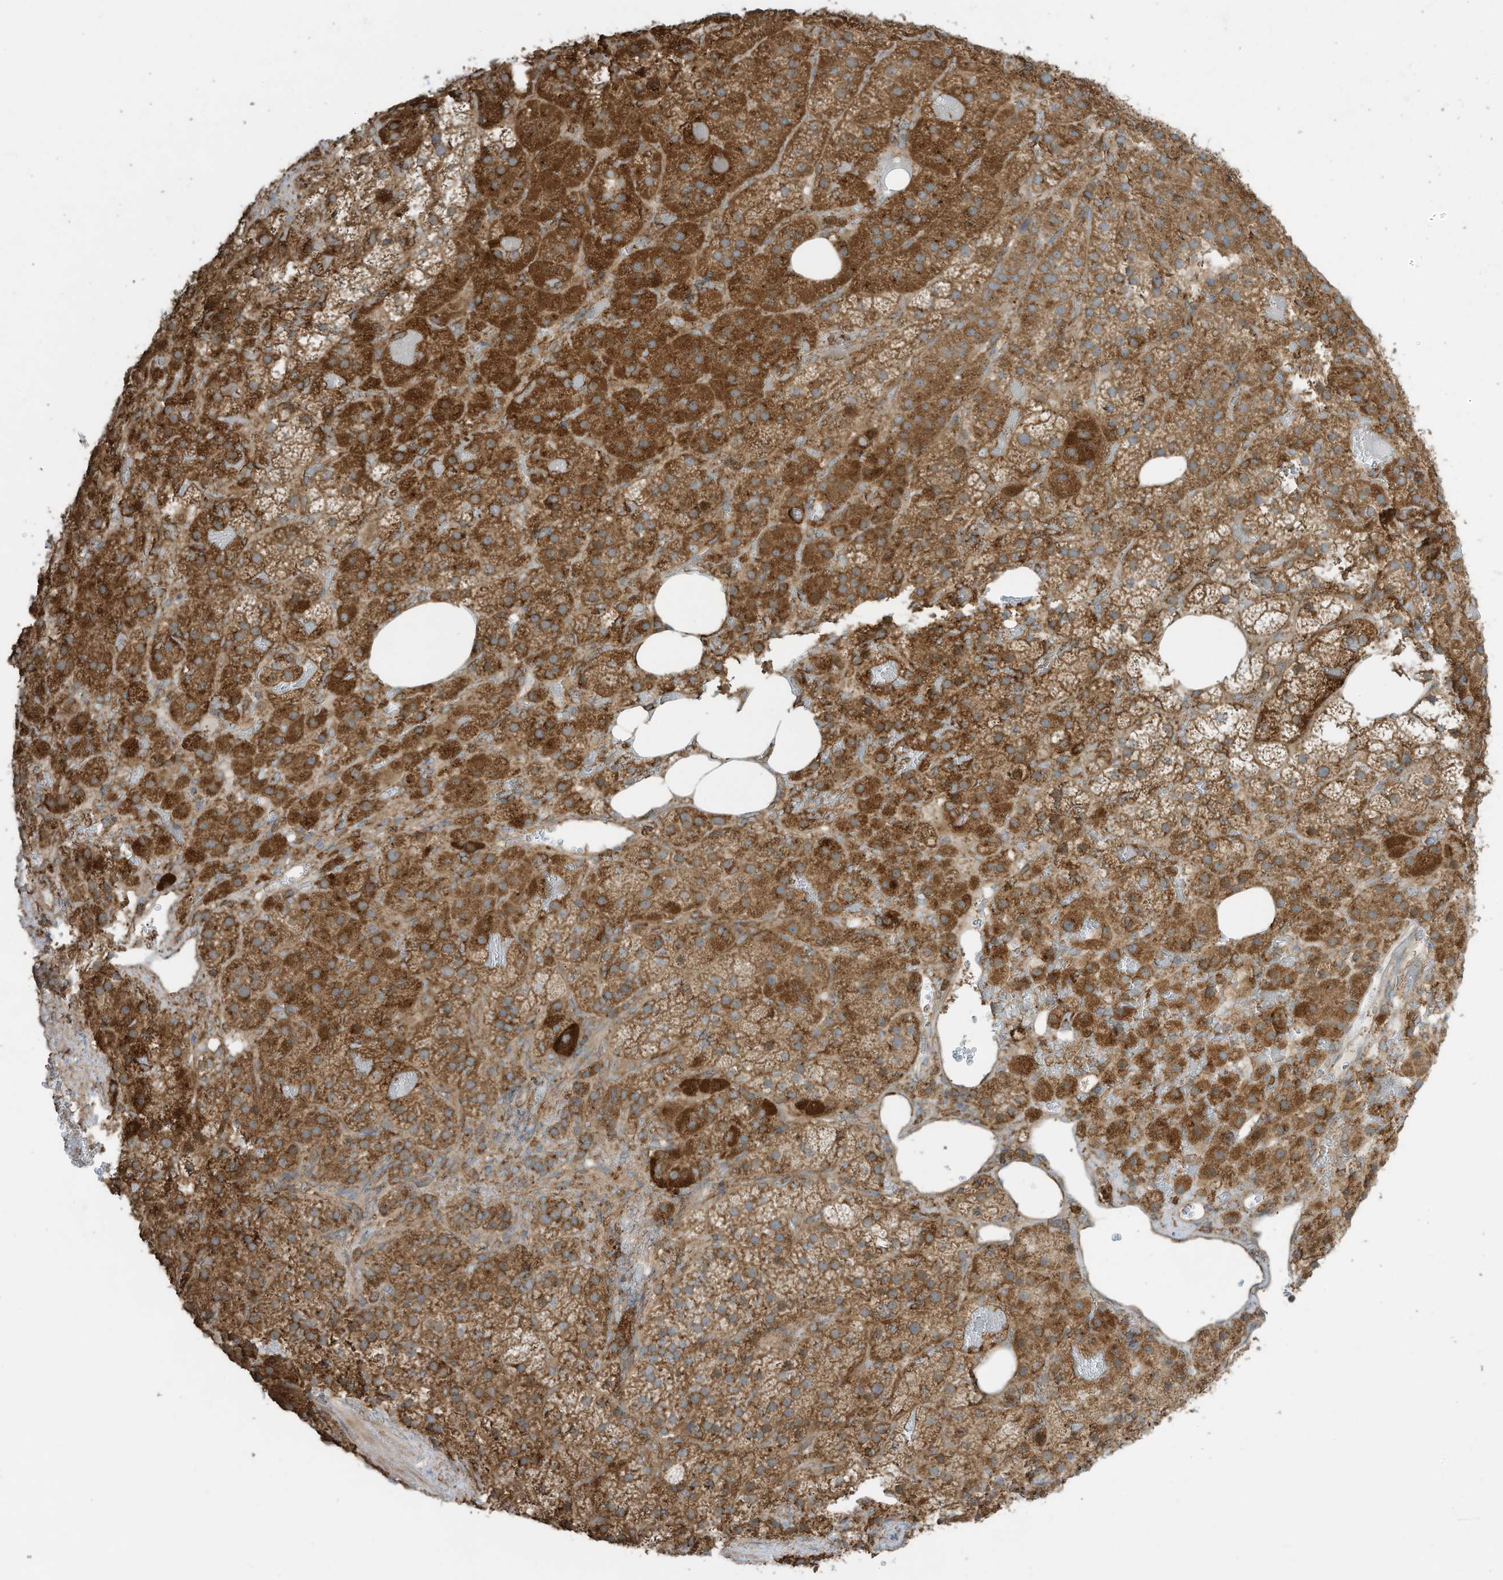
{"staining": {"intensity": "moderate", "quantity": ">75%", "location": "cytoplasmic/membranous"}, "tissue": "adrenal gland", "cell_type": "Glandular cells", "image_type": "normal", "snomed": [{"axis": "morphology", "description": "Normal tissue, NOS"}, {"axis": "topography", "description": "Adrenal gland"}], "caption": "Adrenal gland stained for a protein (brown) shows moderate cytoplasmic/membranous positive staining in approximately >75% of glandular cells.", "gene": "CGAS", "patient": {"sex": "female", "age": 59}}